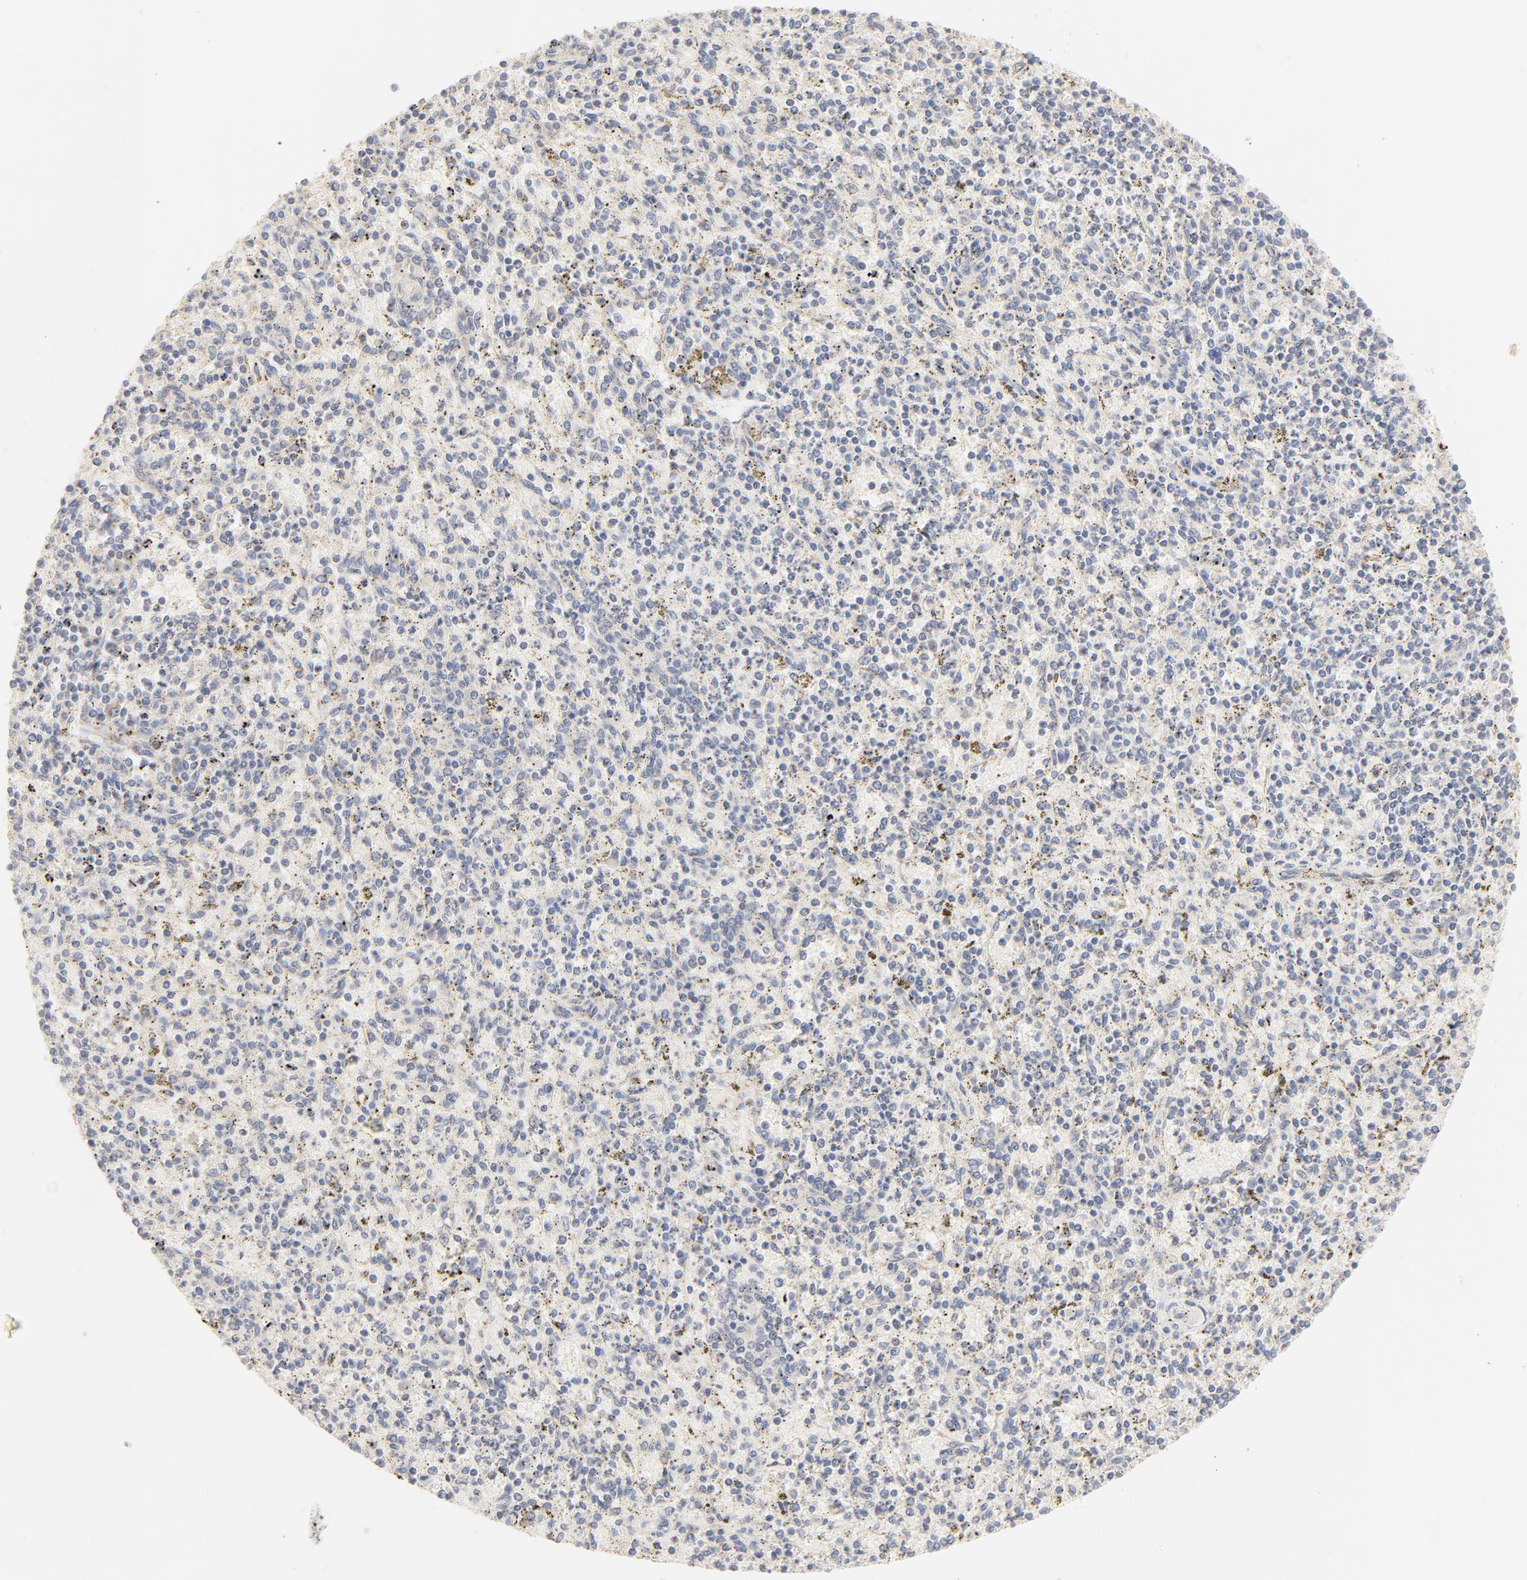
{"staining": {"intensity": "negative", "quantity": "none", "location": "none"}, "tissue": "spleen", "cell_type": "Cells in red pulp", "image_type": "normal", "snomed": [{"axis": "morphology", "description": "Normal tissue, NOS"}, {"axis": "topography", "description": "Spleen"}], "caption": "DAB (3,3'-diaminobenzidine) immunohistochemical staining of unremarkable spleen exhibits no significant positivity in cells in red pulp.", "gene": "FCGBP", "patient": {"sex": "male", "age": 72}}